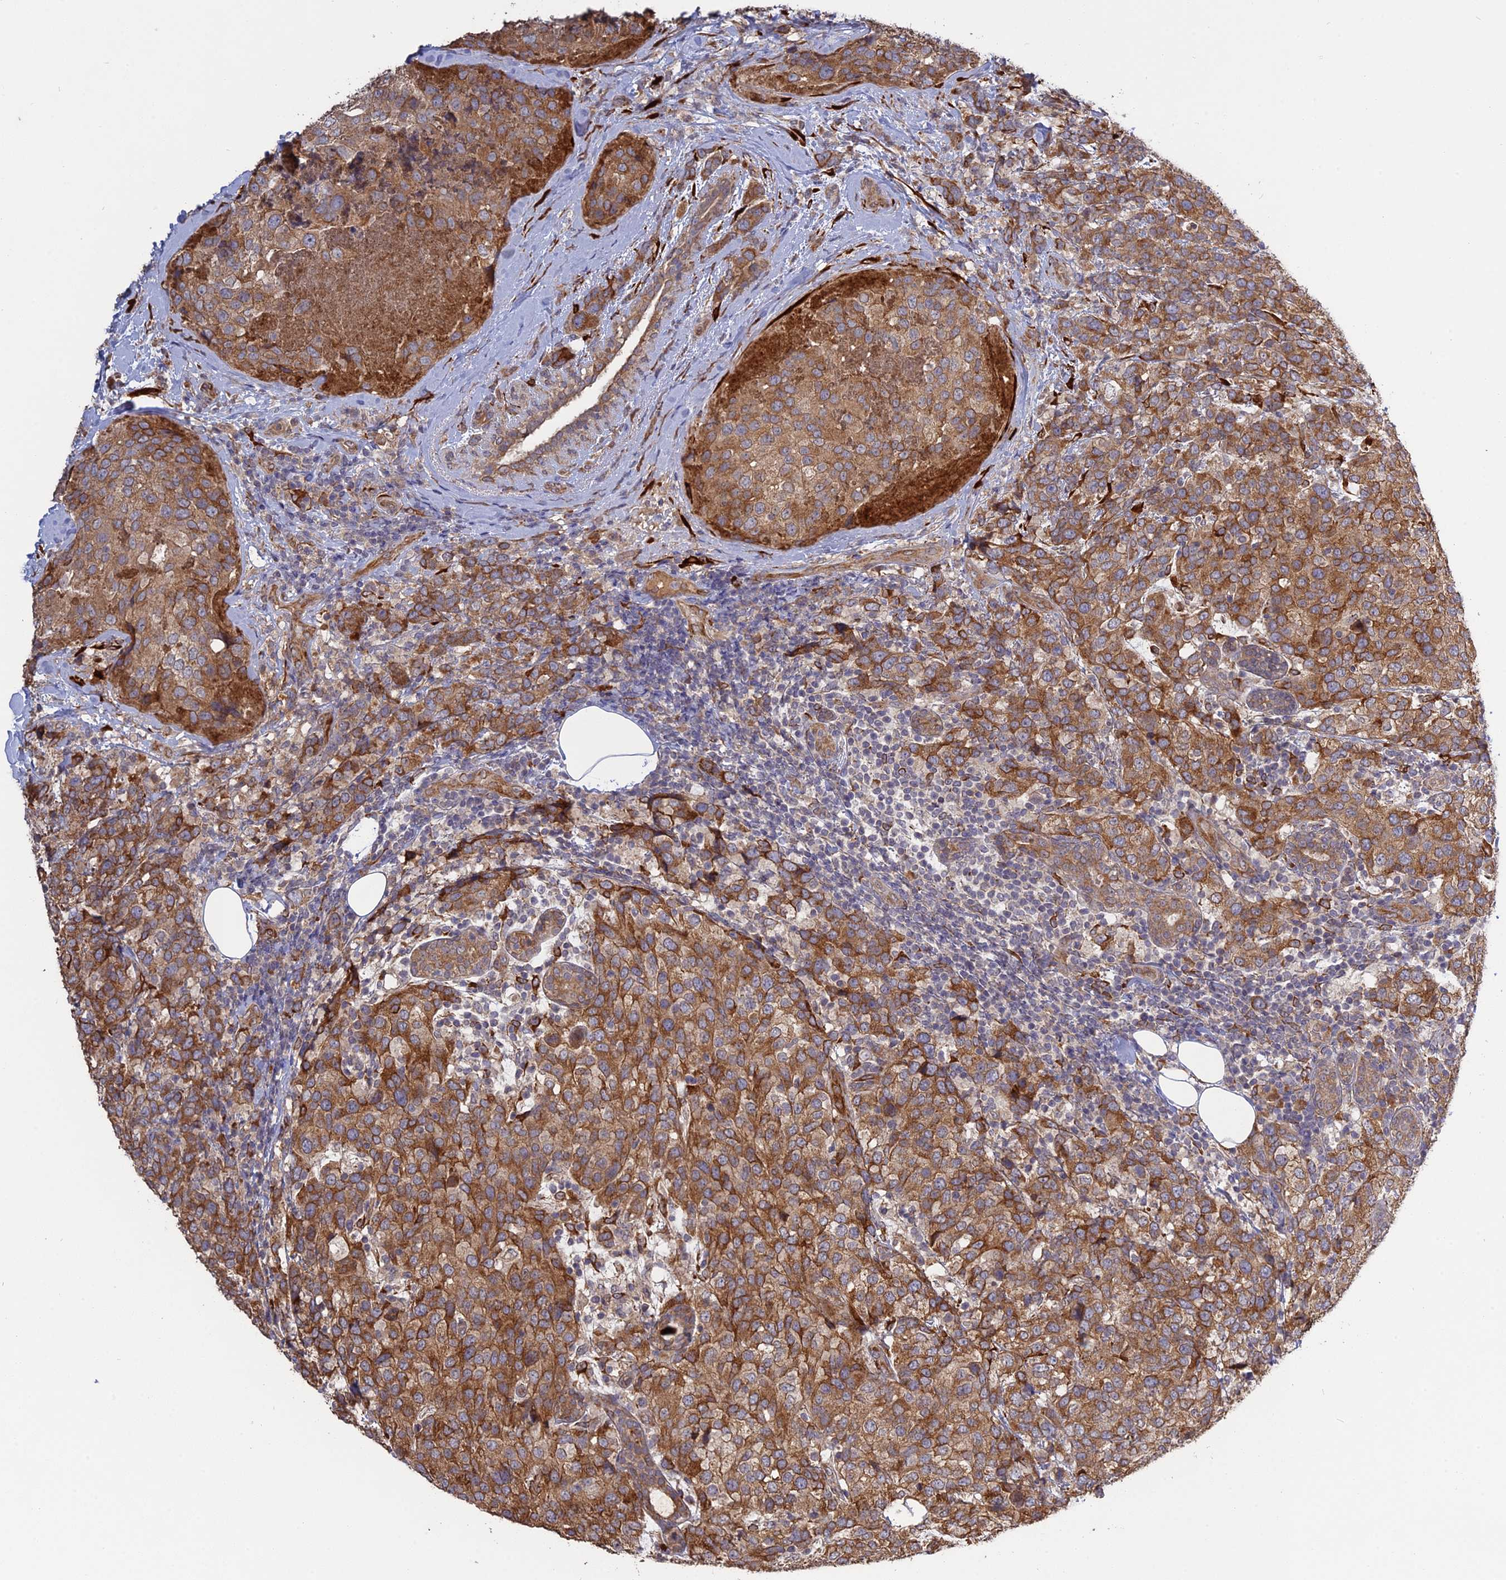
{"staining": {"intensity": "moderate", "quantity": ">75%", "location": "cytoplasmic/membranous"}, "tissue": "breast cancer", "cell_type": "Tumor cells", "image_type": "cancer", "snomed": [{"axis": "morphology", "description": "Lobular carcinoma"}, {"axis": "topography", "description": "Breast"}], "caption": "Immunohistochemistry (IHC) histopathology image of neoplastic tissue: human lobular carcinoma (breast) stained using immunohistochemistry exhibits medium levels of moderate protein expression localized specifically in the cytoplasmic/membranous of tumor cells, appearing as a cytoplasmic/membranous brown color.", "gene": "PPIC", "patient": {"sex": "female", "age": 59}}